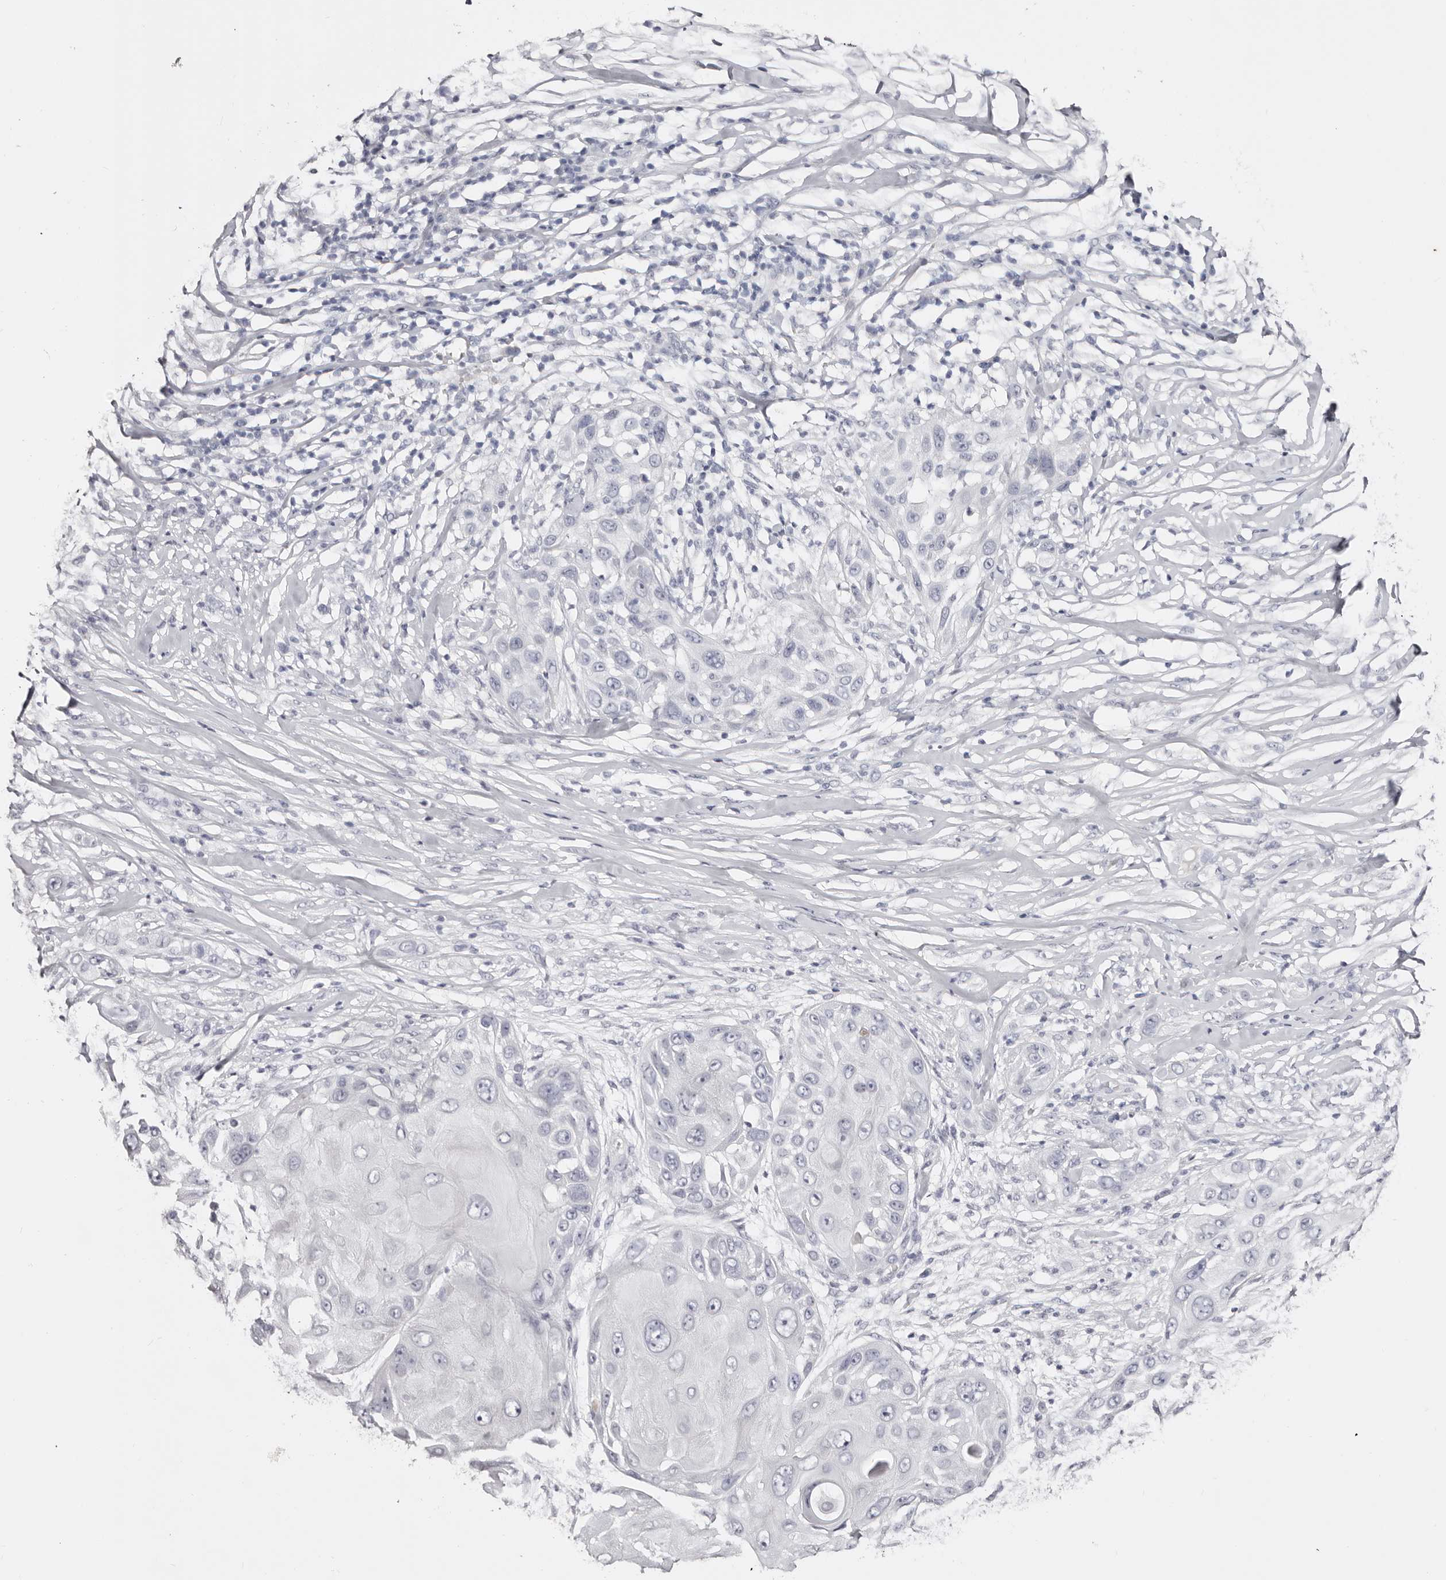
{"staining": {"intensity": "negative", "quantity": "none", "location": "none"}, "tissue": "skin cancer", "cell_type": "Tumor cells", "image_type": "cancer", "snomed": [{"axis": "morphology", "description": "Squamous cell carcinoma, NOS"}, {"axis": "topography", "description": "Skin"}], "caption": "Immunohistochemical staining of skin squamous cell carcinoma exhibits no significant positivity in tumor cells. (DAB (3,3'-diaminobenzidine) immunohistochemistry with hematoxylin counter stain).", "gene": "AKNAD1", "patient": {"sex": "female", "age": 44}}